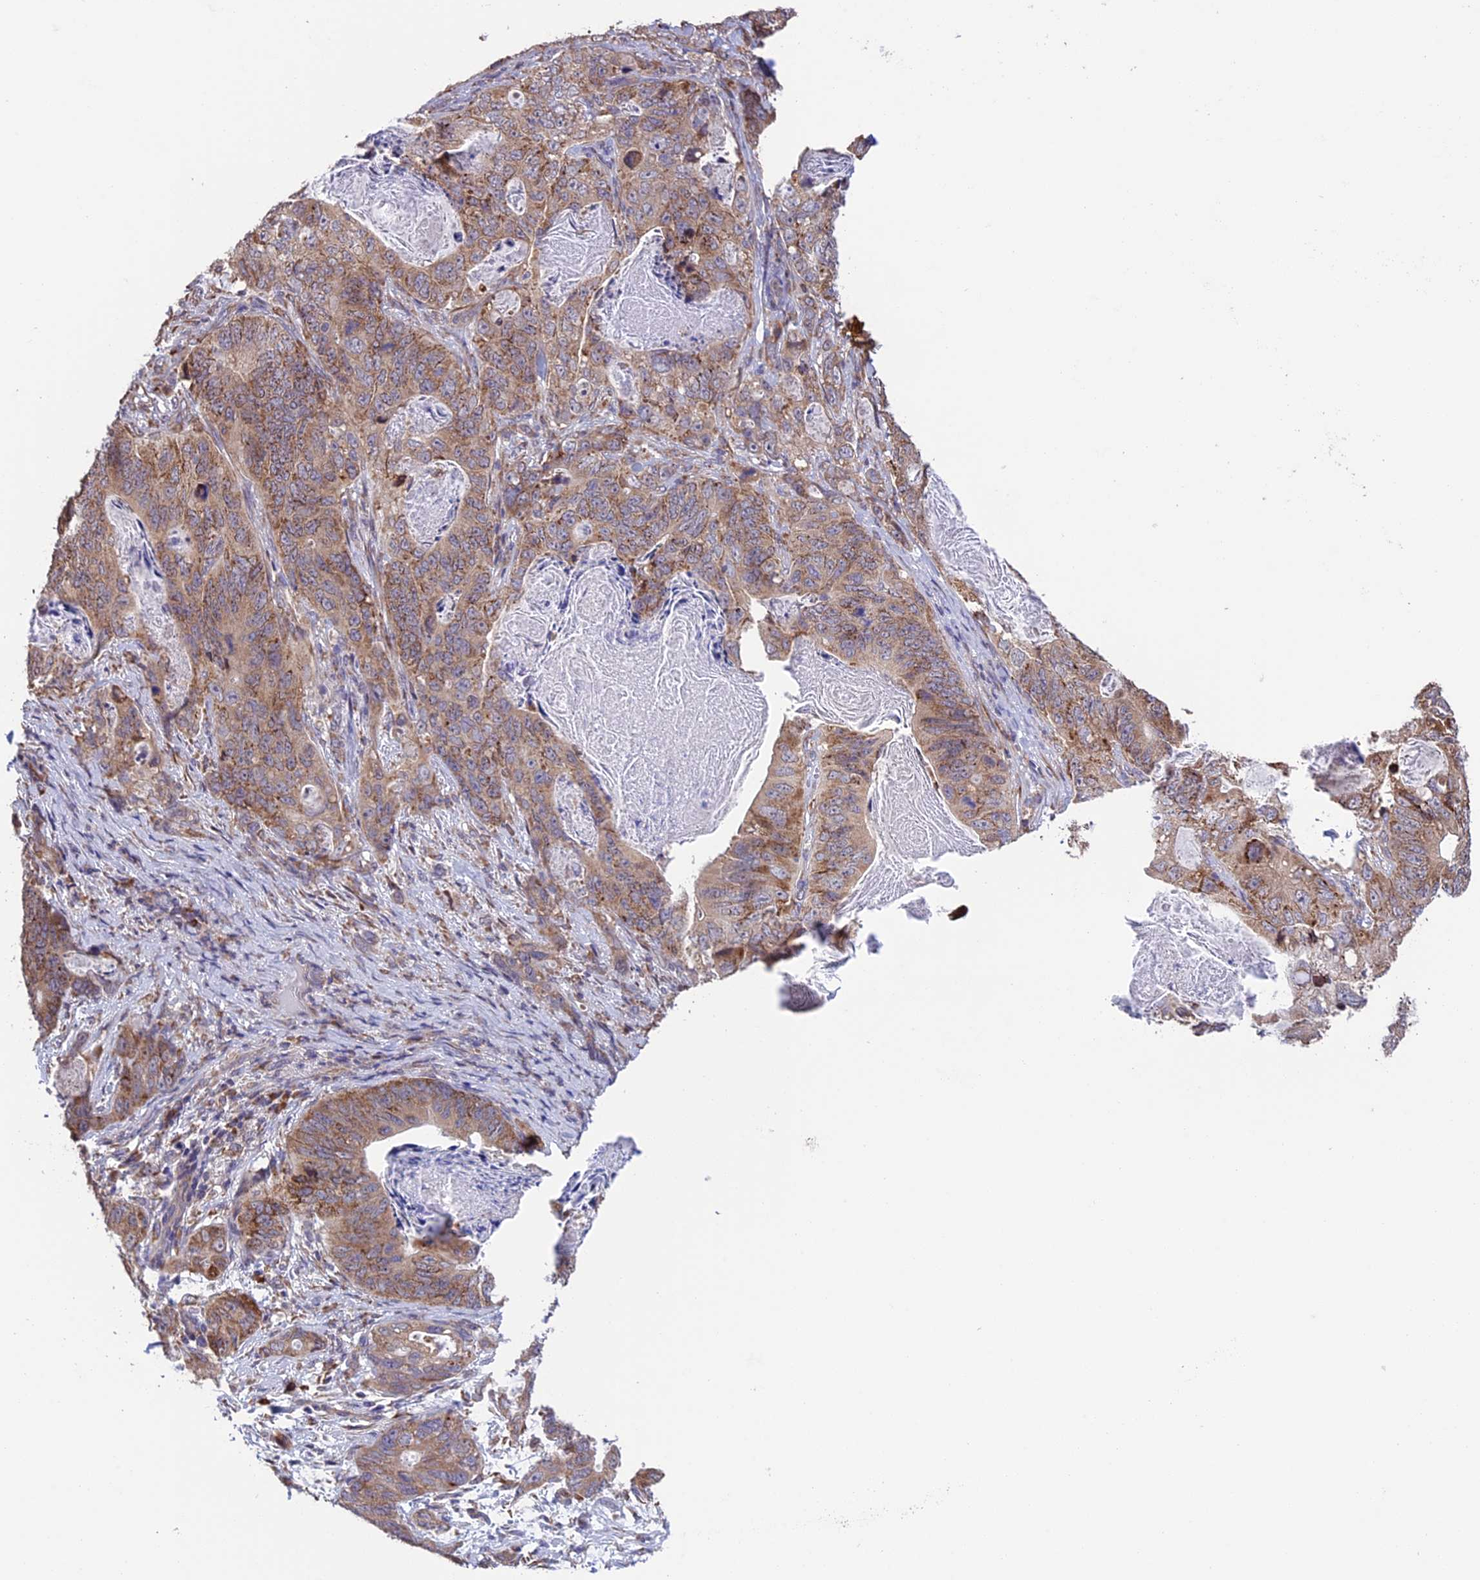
{"staining": {"intensity": "moderate", "quantity": ">75%", "location": "cytoplasmic/membranous"}, "tissue": "stomach cancer", "cell_type": "Tumor cells", "image_type": "cancer", "snomed": [{"axis": "morphology", "description": "Normal tissue, NOS"}, {"axis": "morphology", "description": "Adenocarcinoma, NOS"}, {"axis": "topography", "description": "Stomach"}], "caption": "Immunohistochemical staining of human stomach cancer reveals medium levels of moderate cytoplasmic/membranous staining in about >75% of tumor cells. Using DAB (3,3'-diaminobenzidine) (brown) and hematoxylin (blue) stains, captured at high magnification using brightfield microscopy.", "gene": "DMRTA2", "patient": {"sex": "female", "age": 89}}